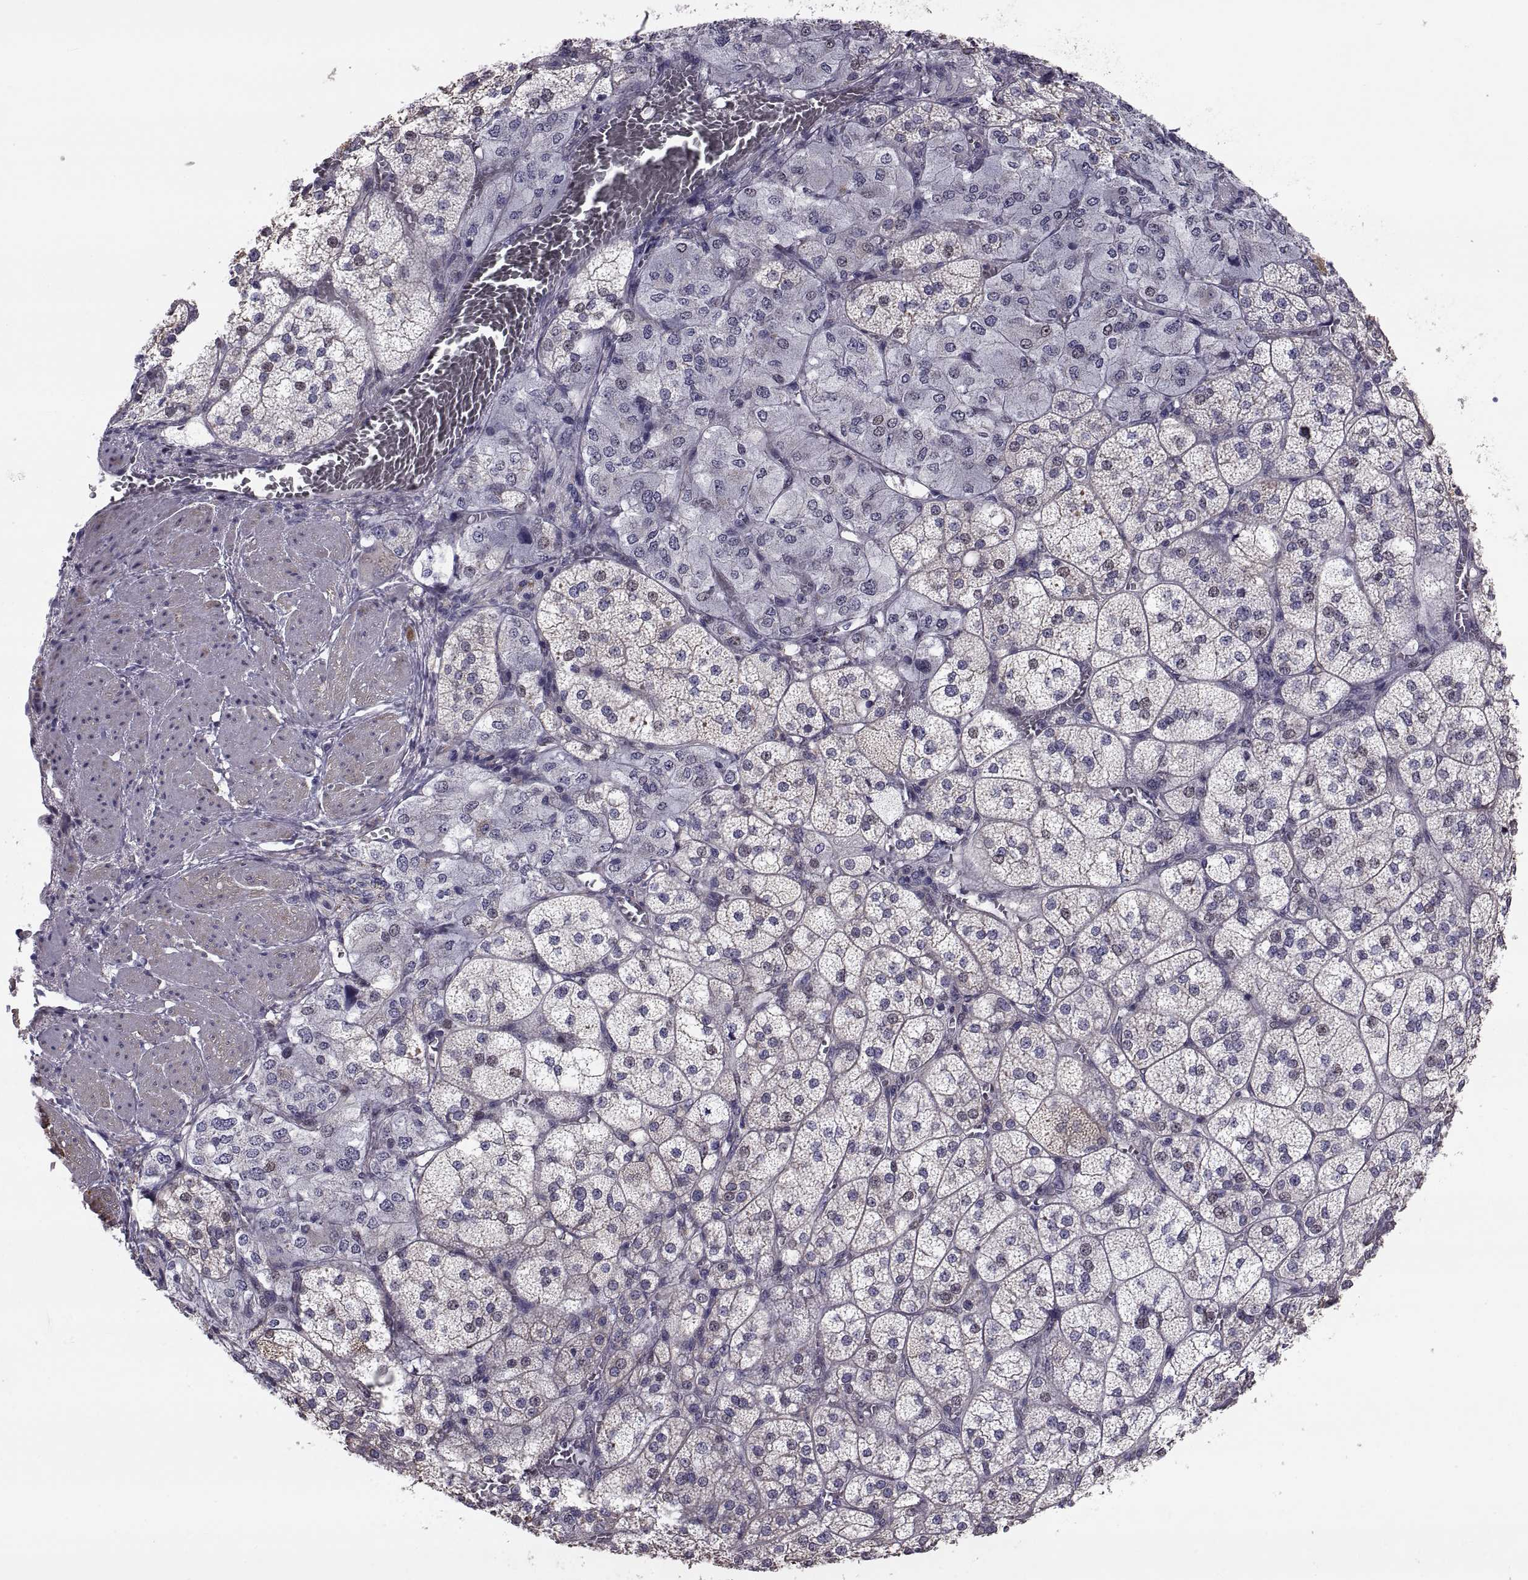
{"staining": {"intensity": "moderate", "quantity": "<25%", "location": "cytoplasmic/membranous"}, "tissue": "adrenal gland", "cell_type": "Glandular cells", "image_type": "normal", "snomed": [{"axis": "morphology", "description": "Normal tissue, NOS"}, {"axis": "topography", "description": "Adrenal gland"}], "caption": "High-magnification brightfield microscopy of unremarkable adrenal gland stained with DAB (brown) and counterstained with hematoxylin (blue). glandular cells exhibit moderate cytoplasmic/membranous expression is appreciated in approximately<25% of cells. (IHC, brightfield microscopy, high magnification).", "gene": "ANO1", "patient": {"sex": "female", "age": 60}}